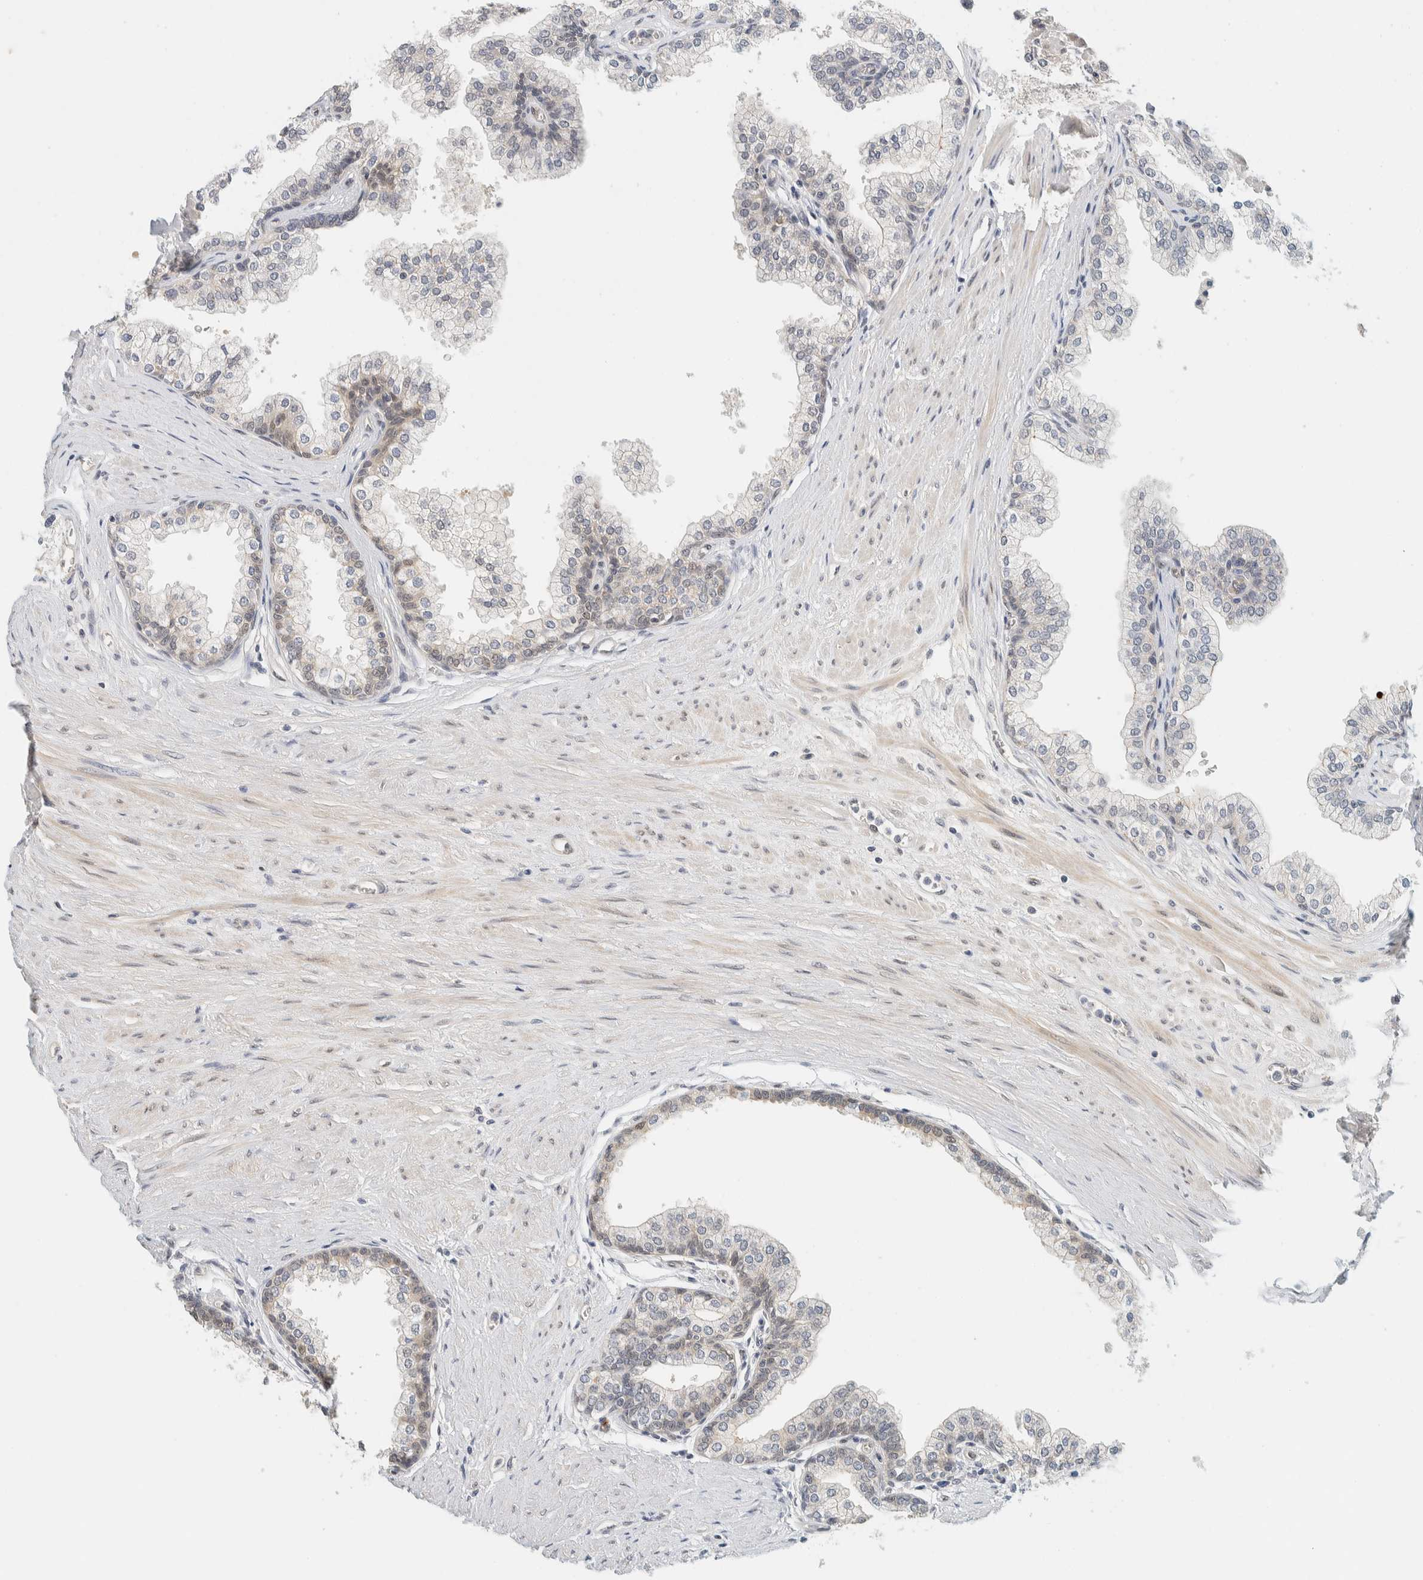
{"staining": {"intensity": "weak", "quantity": "25%-75%", "location": "cytoplasmic/membranous,nuclear"}, "tissue": "prostate", "cell_type": "Glandular cells", "image_type": "normal", "snomed": [{"axis": "morphology", "description": "Normal tissue, NOS"}, {"axis": "morphology", "description": "Urothelial carcinoma, Low grade"}, {"axis": "topography", "description": "Urinary bladder"}, {"axis": "topography", "description": "Prostate"}], "caption": "Immunohistochemistry of unremarkable prostate shows low levels of weak cytoplasmic/membranous,nuclear staining in approximately 25%-75% of glandular cells.", "gene": "TSTD2", "patient": {"sex": "male", "age": 60}}